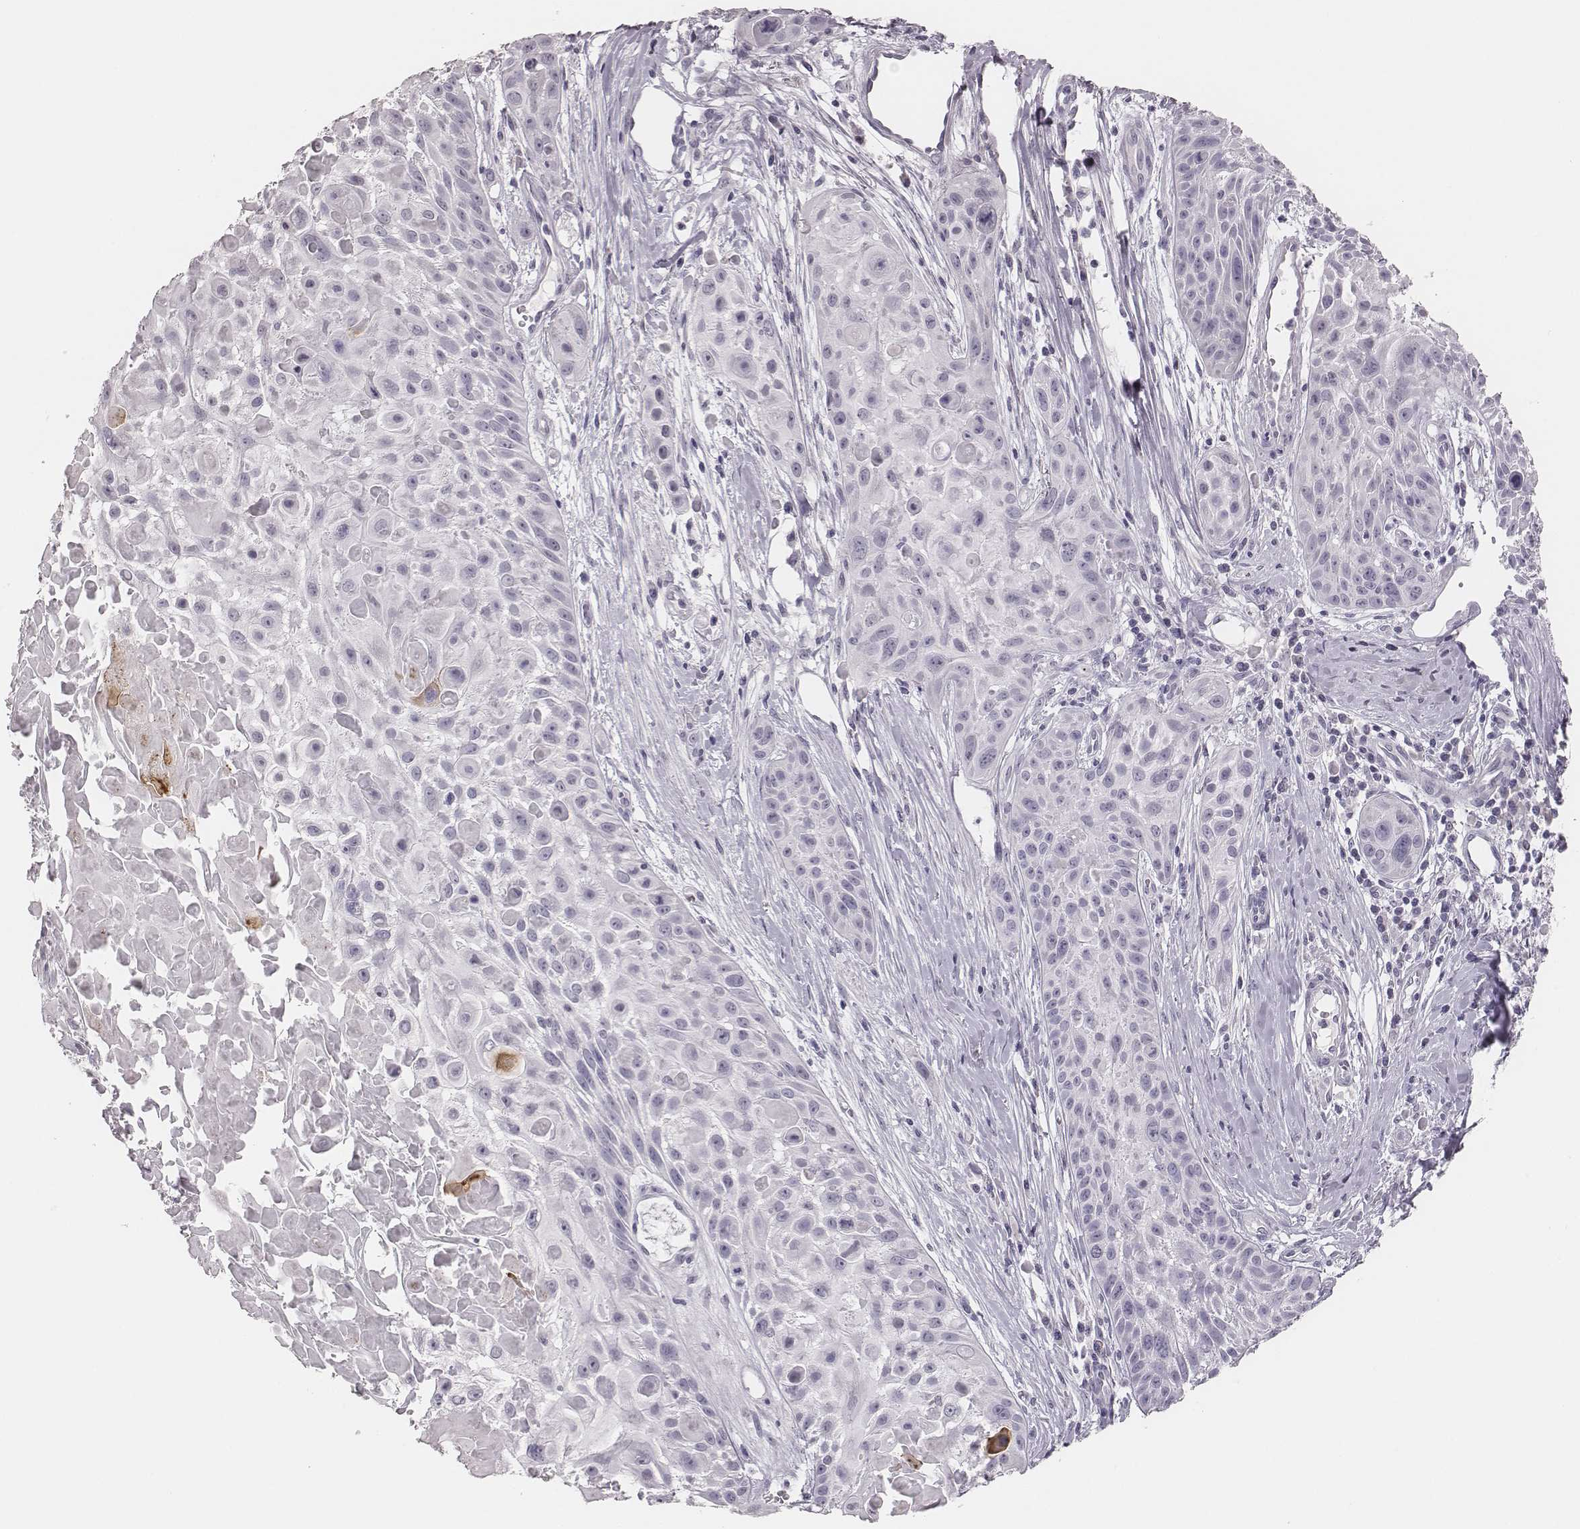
{"staining": {"intensity": "negative", "quantity": "none", "location": "none"}, "tissue": "skin cancer", "cell_type": "Tumor cells", "image_type": "cancer", "snomed": [{"axis": "morphology", "description": "Squamous cell carcinoma, NOS"}, {"axis": "topography", "description": "Skin"}, {"axis": "topography", "description": "Anal"}], "caption": "Human skin cancer (squamous cell carcinoma) stained for a protein using IHC reveals no positivity in tumor cells.", "gene": "ADGRF4", "patient": {"sex": "female", "age": 75}}